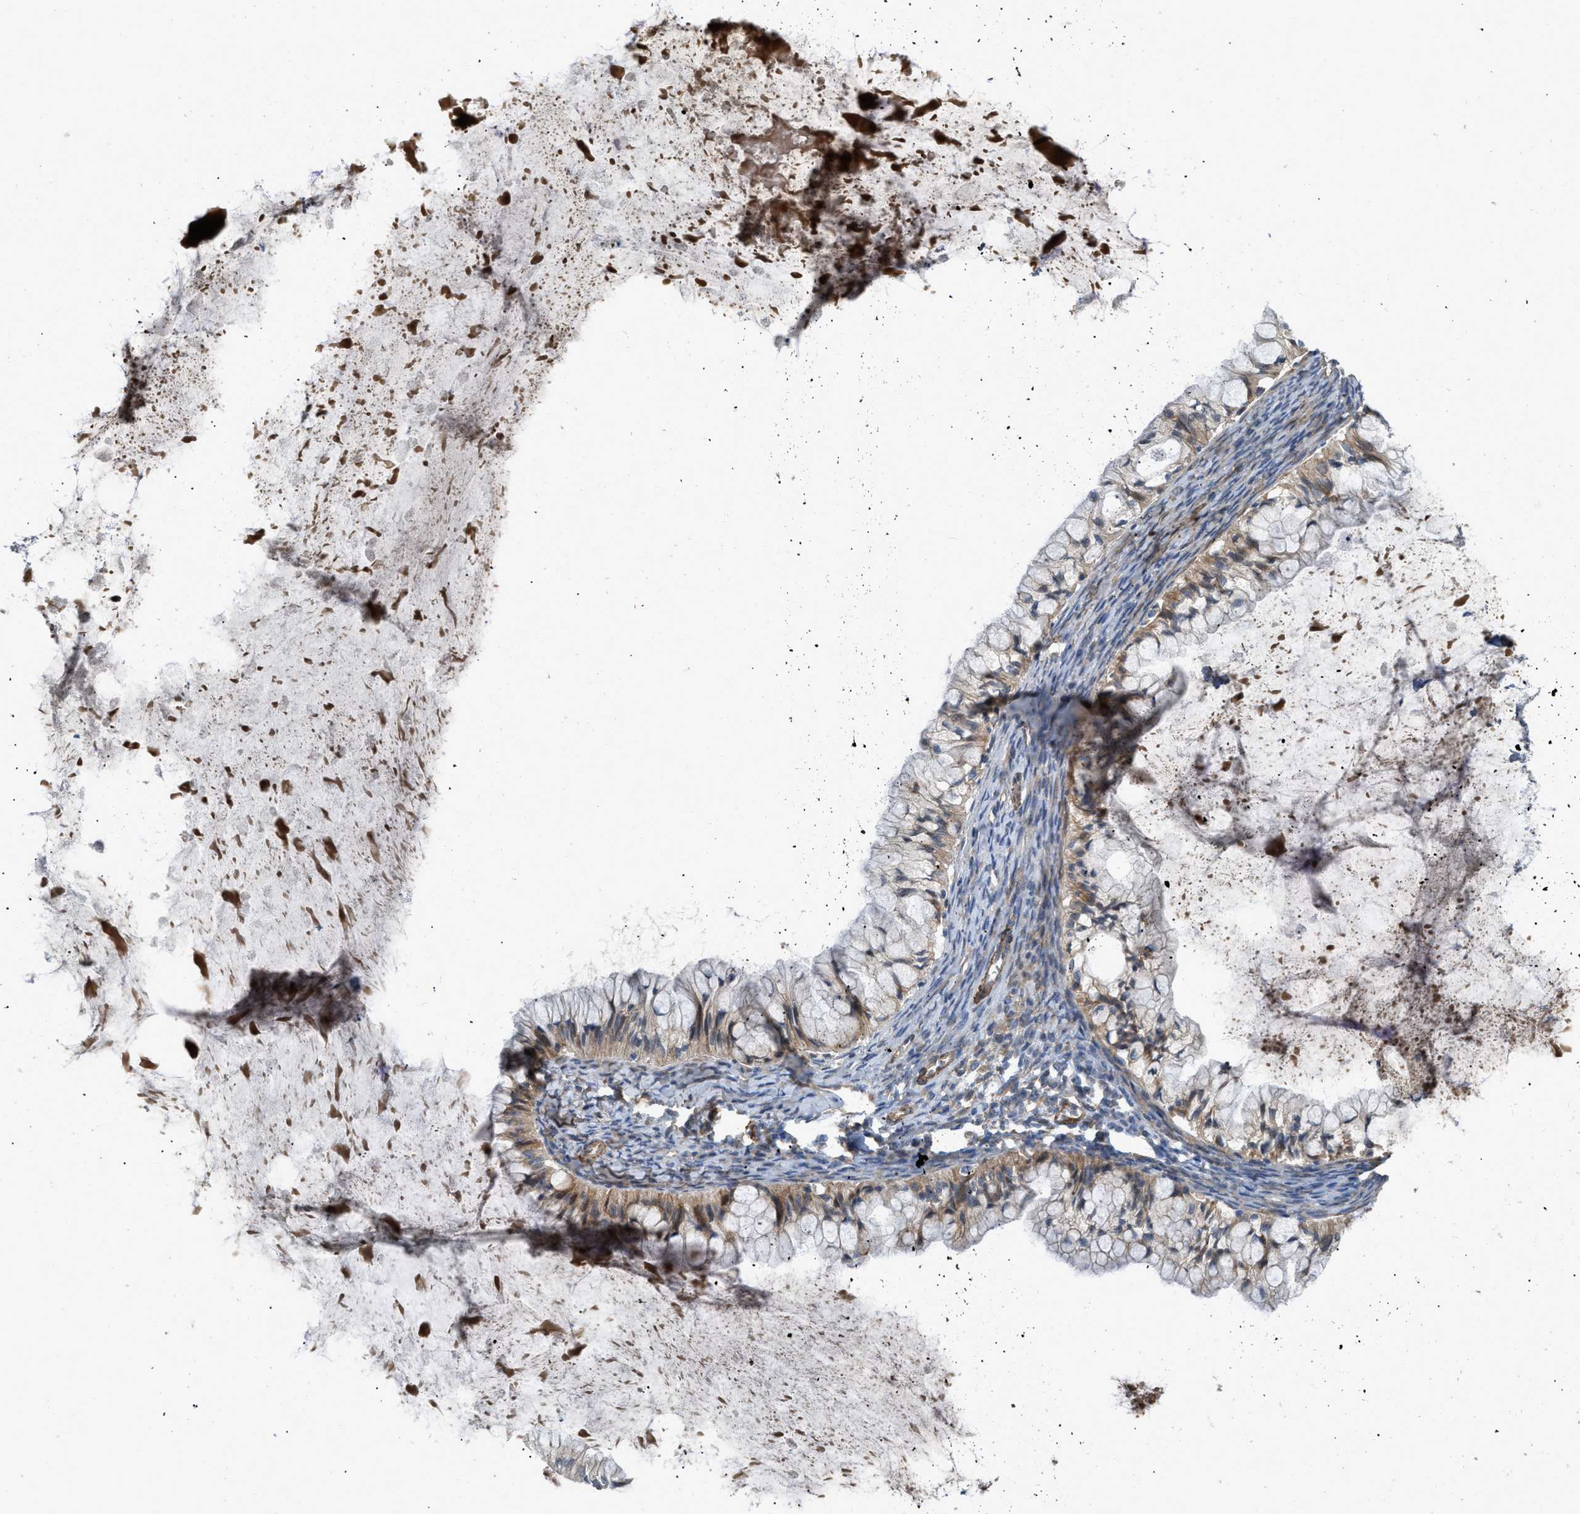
{"staining": {"intensity": "moderate", "quantity": ">75%", "location": "cytoplasmic/membranous"}, "tissue": "ovarian cancer", "cell_type": "Tumor cells", "image_type": "cancer", "snomed": [{"axis": "morphology", "description": "Cystadenocarcinoma, mucinous, NOS"}, {"axis": "topography", "description": "Ovary"}], "caption": "Human mucinous cystadenocarcinoma (ovarian) stained with a protein marker reveals moderate staining in tumor cells.", "gene": "BMPR1A", "patient": {"sex": "female", "age": 57}}